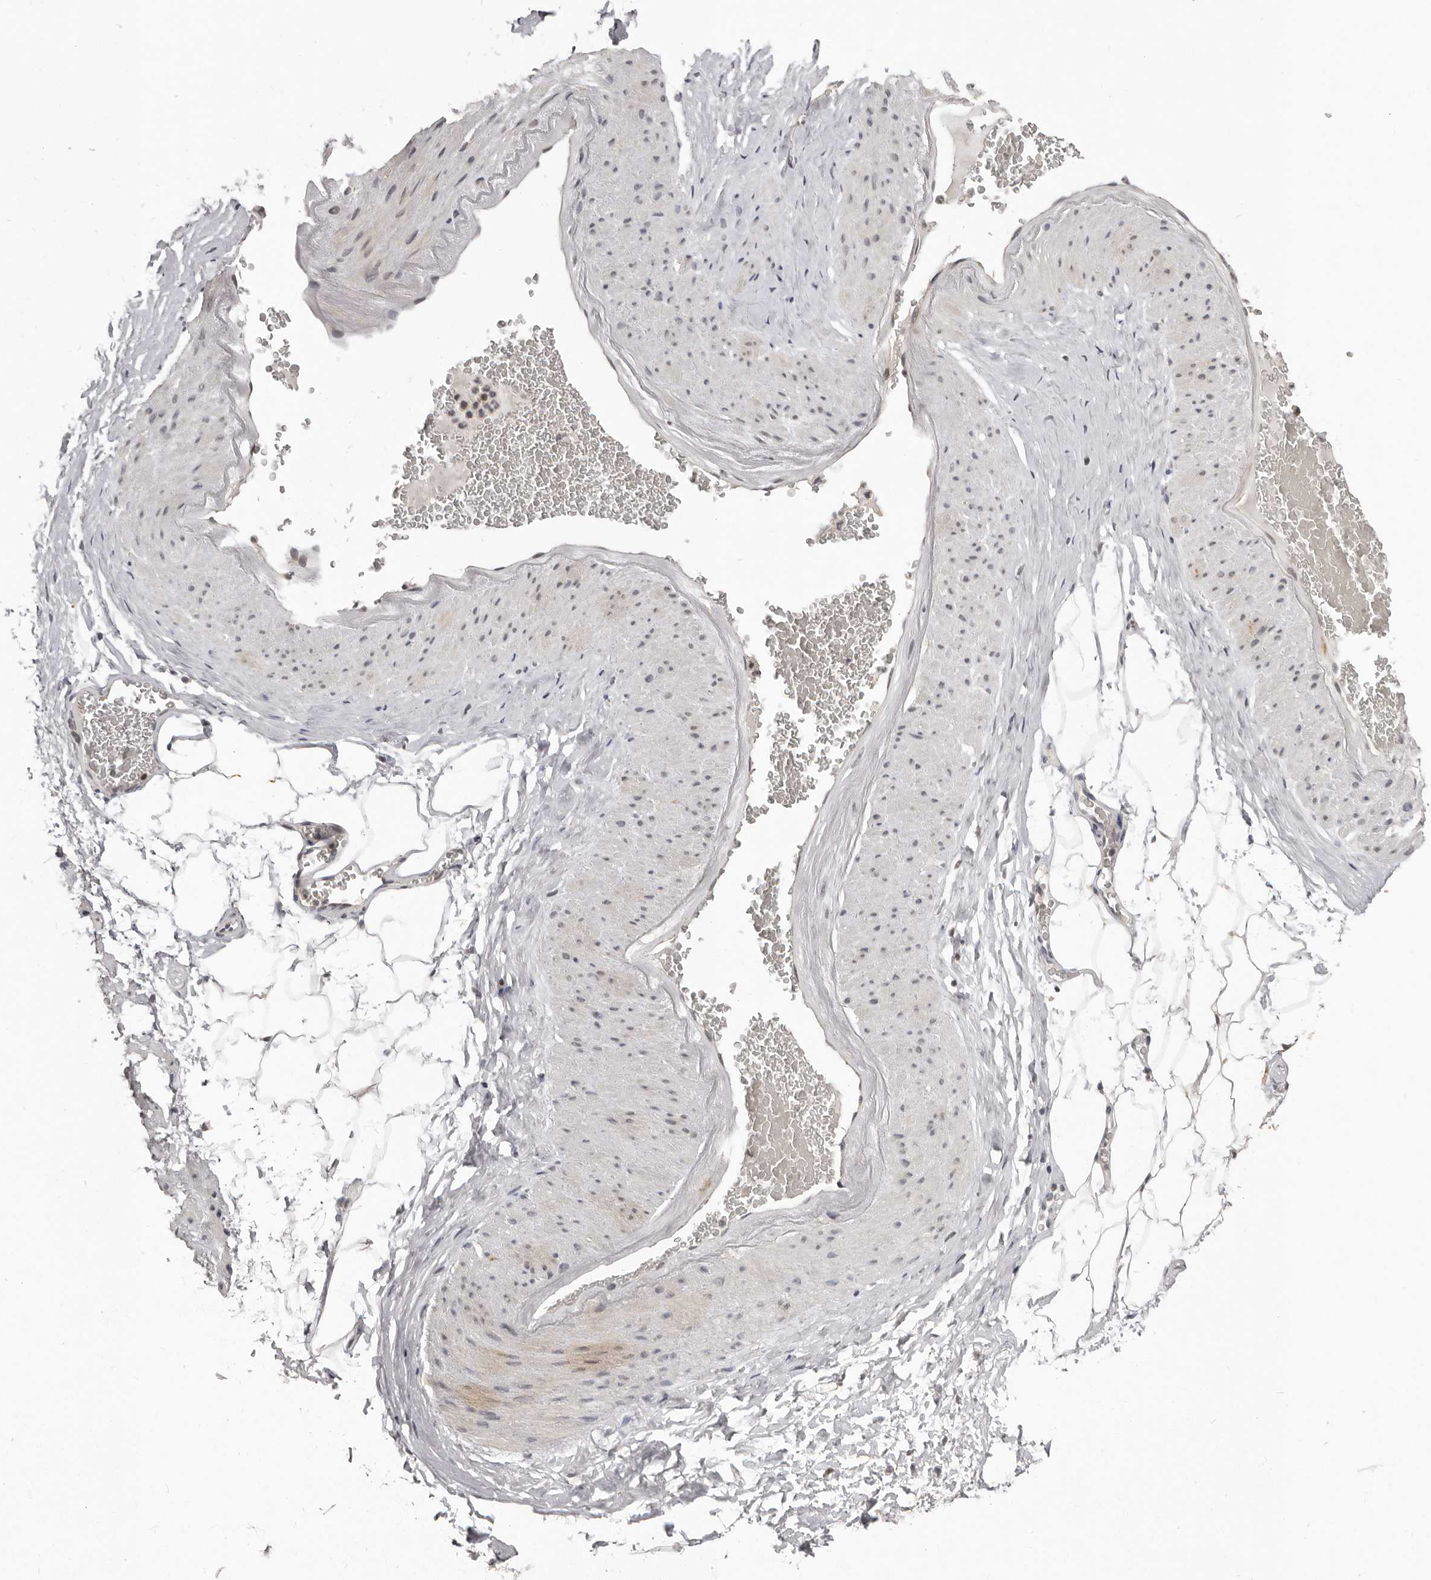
{"staining": {"intensity": "negative", "quantity": "none", "location": "none"}, "tissue": "adipose tissue", "cell_type": "Adipocytes", "image_type": "normal", "snomed": [{"axis": "morphology", "description": "Normal tissue, NOS"}, {"axis": "morphology", "description": "Adenocarcinoma, Low grade"}, {"axis": "topography", "description": "Prostate"}, {"axis": "topography", "description": "Peripheral nerve tissue"}], "caption": "Adipocytes show no significant staining in normal adipose tissue. Nuclei are stained in blue.", "gene": "SRCAP", "patient": {"sex": "male", "age": 63}}